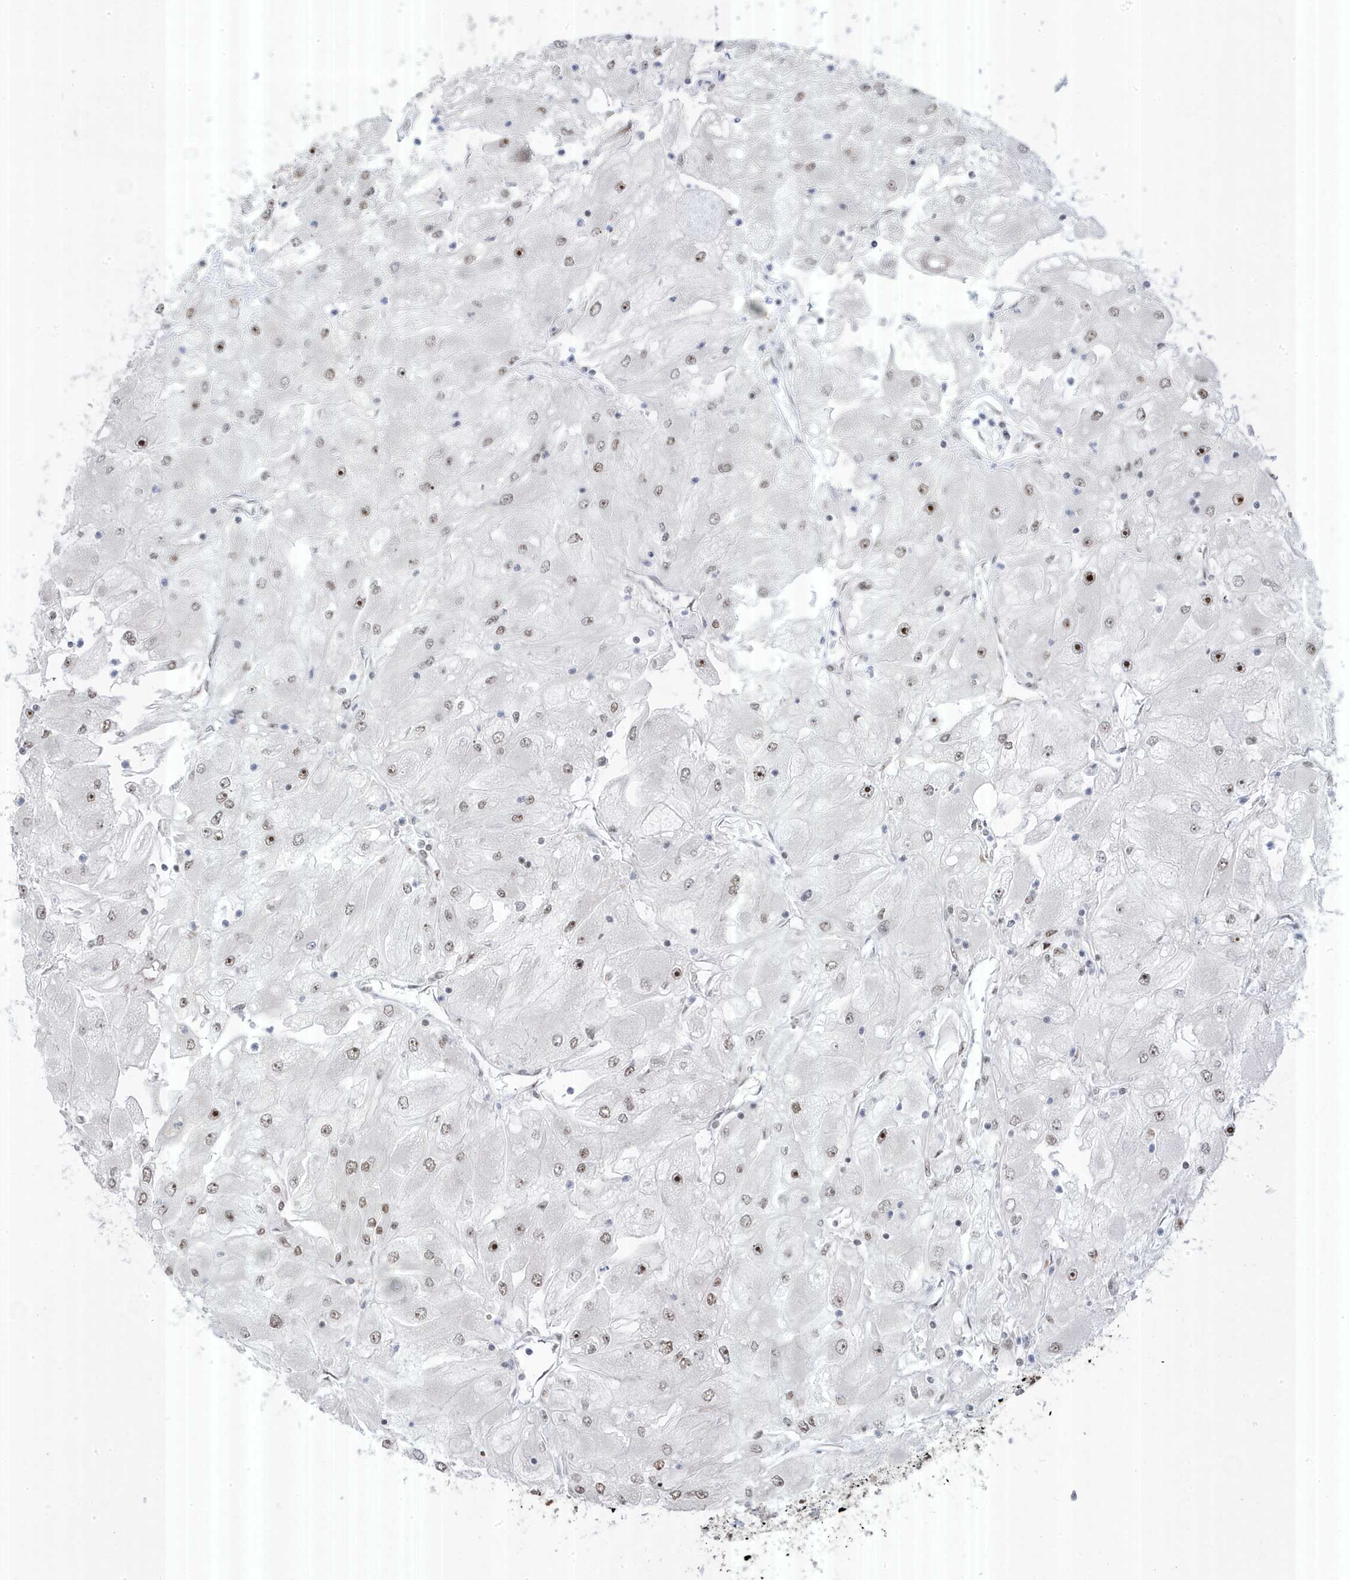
{"staining": {"intensity": "weak", "quantity": "25%-75%", "location": "nuclear"}, "tissue": "renal cancer", "cell_type": "Tumor cells", "image_type": "cancer", "snomed": [{"axis": "morphology", "description": "Adenocarcinoma, NOS"}, {"axis": "topography", "description": "Kidney"}], "caption": "Adenocarcinoma (renal) stained with a brown dye reveals weak nuclear positive positivity in about 25%-75% of tumor cells.", "gene": "MTREX", "patient": {"sex": "male", "age": 80}}